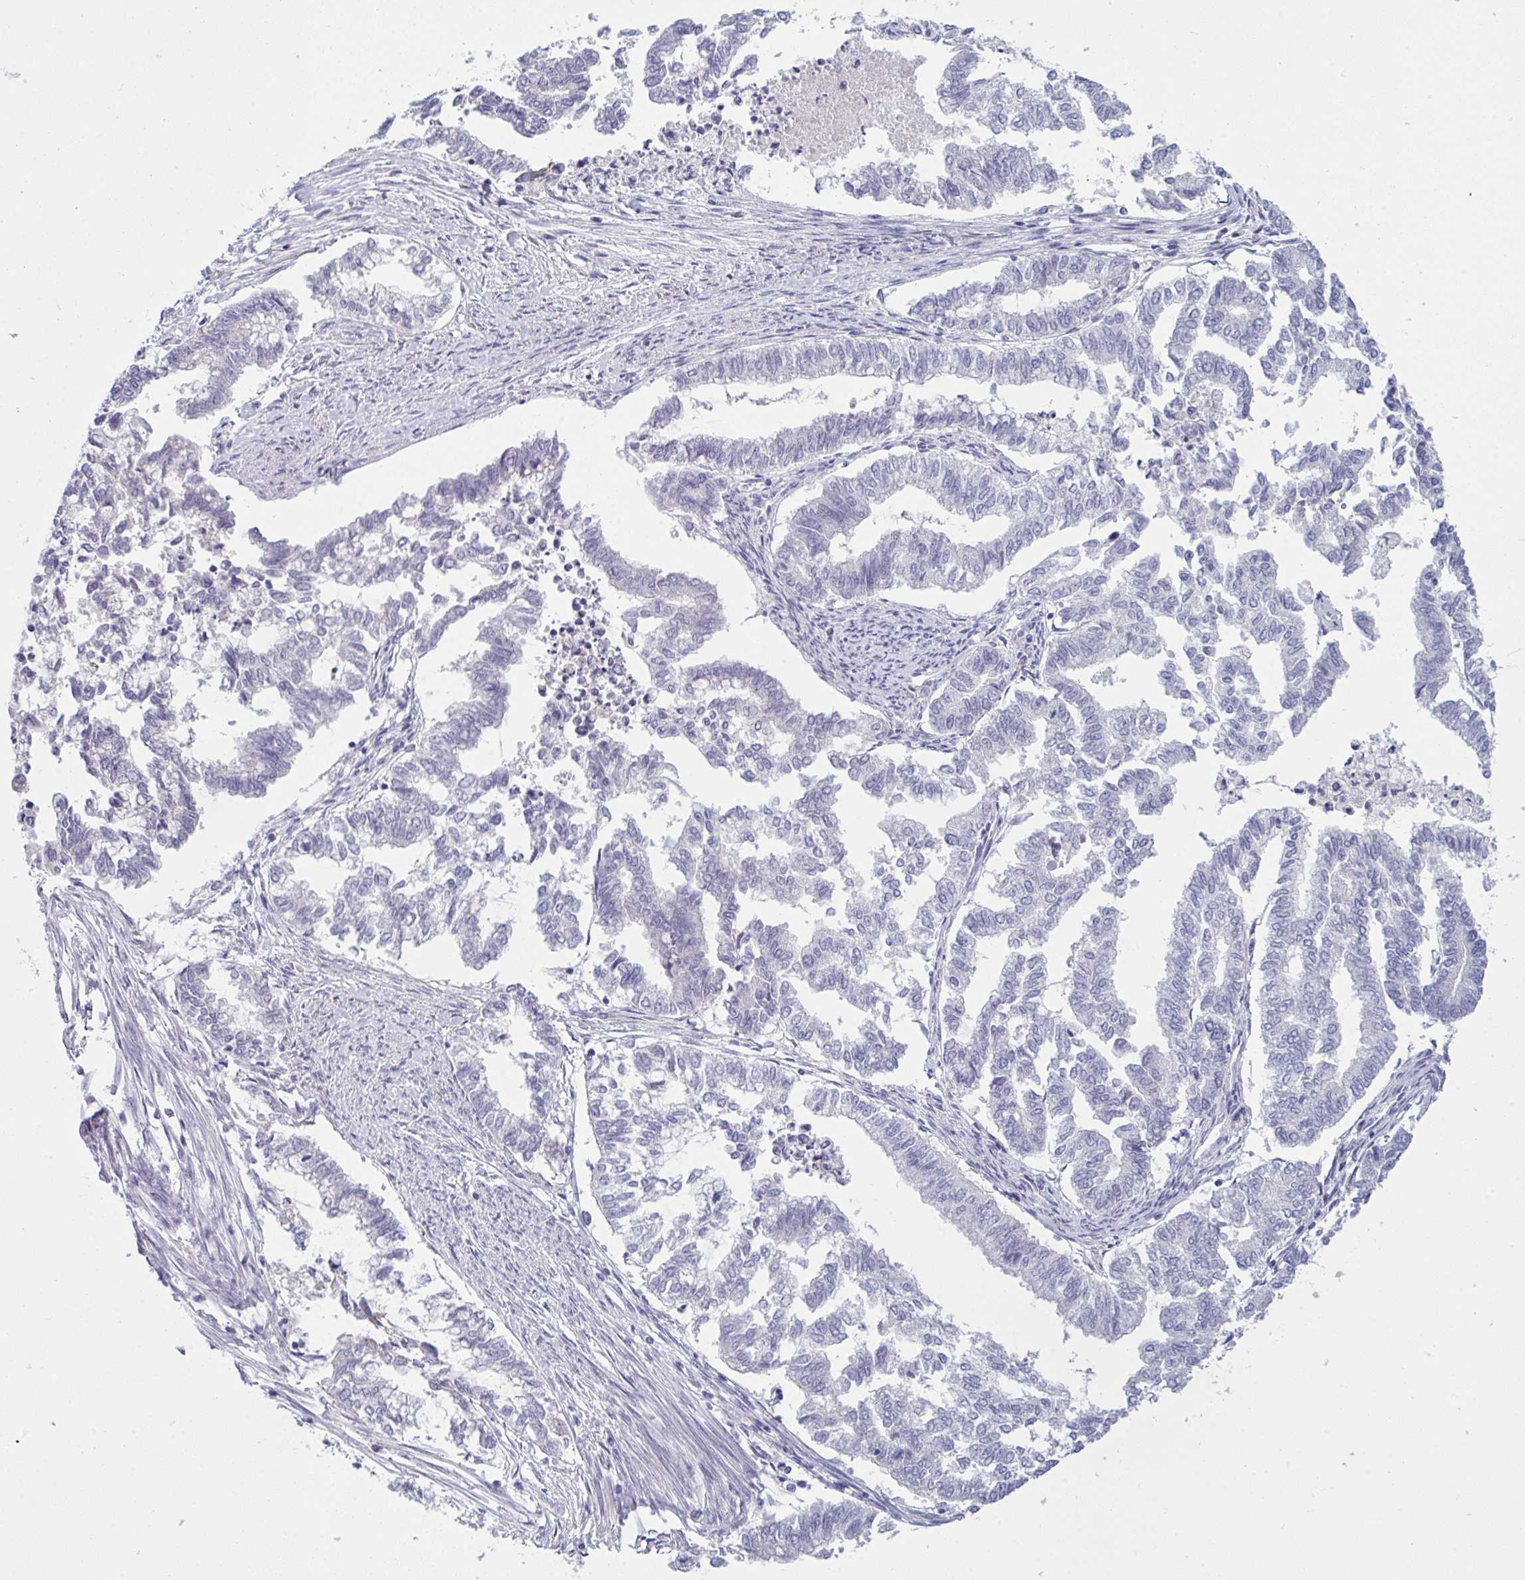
{"staining": {"intensity": "negative", "quantity": "none", "location": "none"}, "tissue": "endometrial cancer", "cell_type": "Tumor cells", "image_type": "cancer", "snomed": [{"axis": "morphology", "description": "Adenocarcinoma, NOS"}, {"axis": "topography", "description": "Endometrium"}], "caption": "Endometrial cancer (adenocarcinoma) was stained to show a protein in brown. There is no significant positivity in tumor cells.", "gene": "TENT5D", "patient": {"sex": "female", "age": 79}}